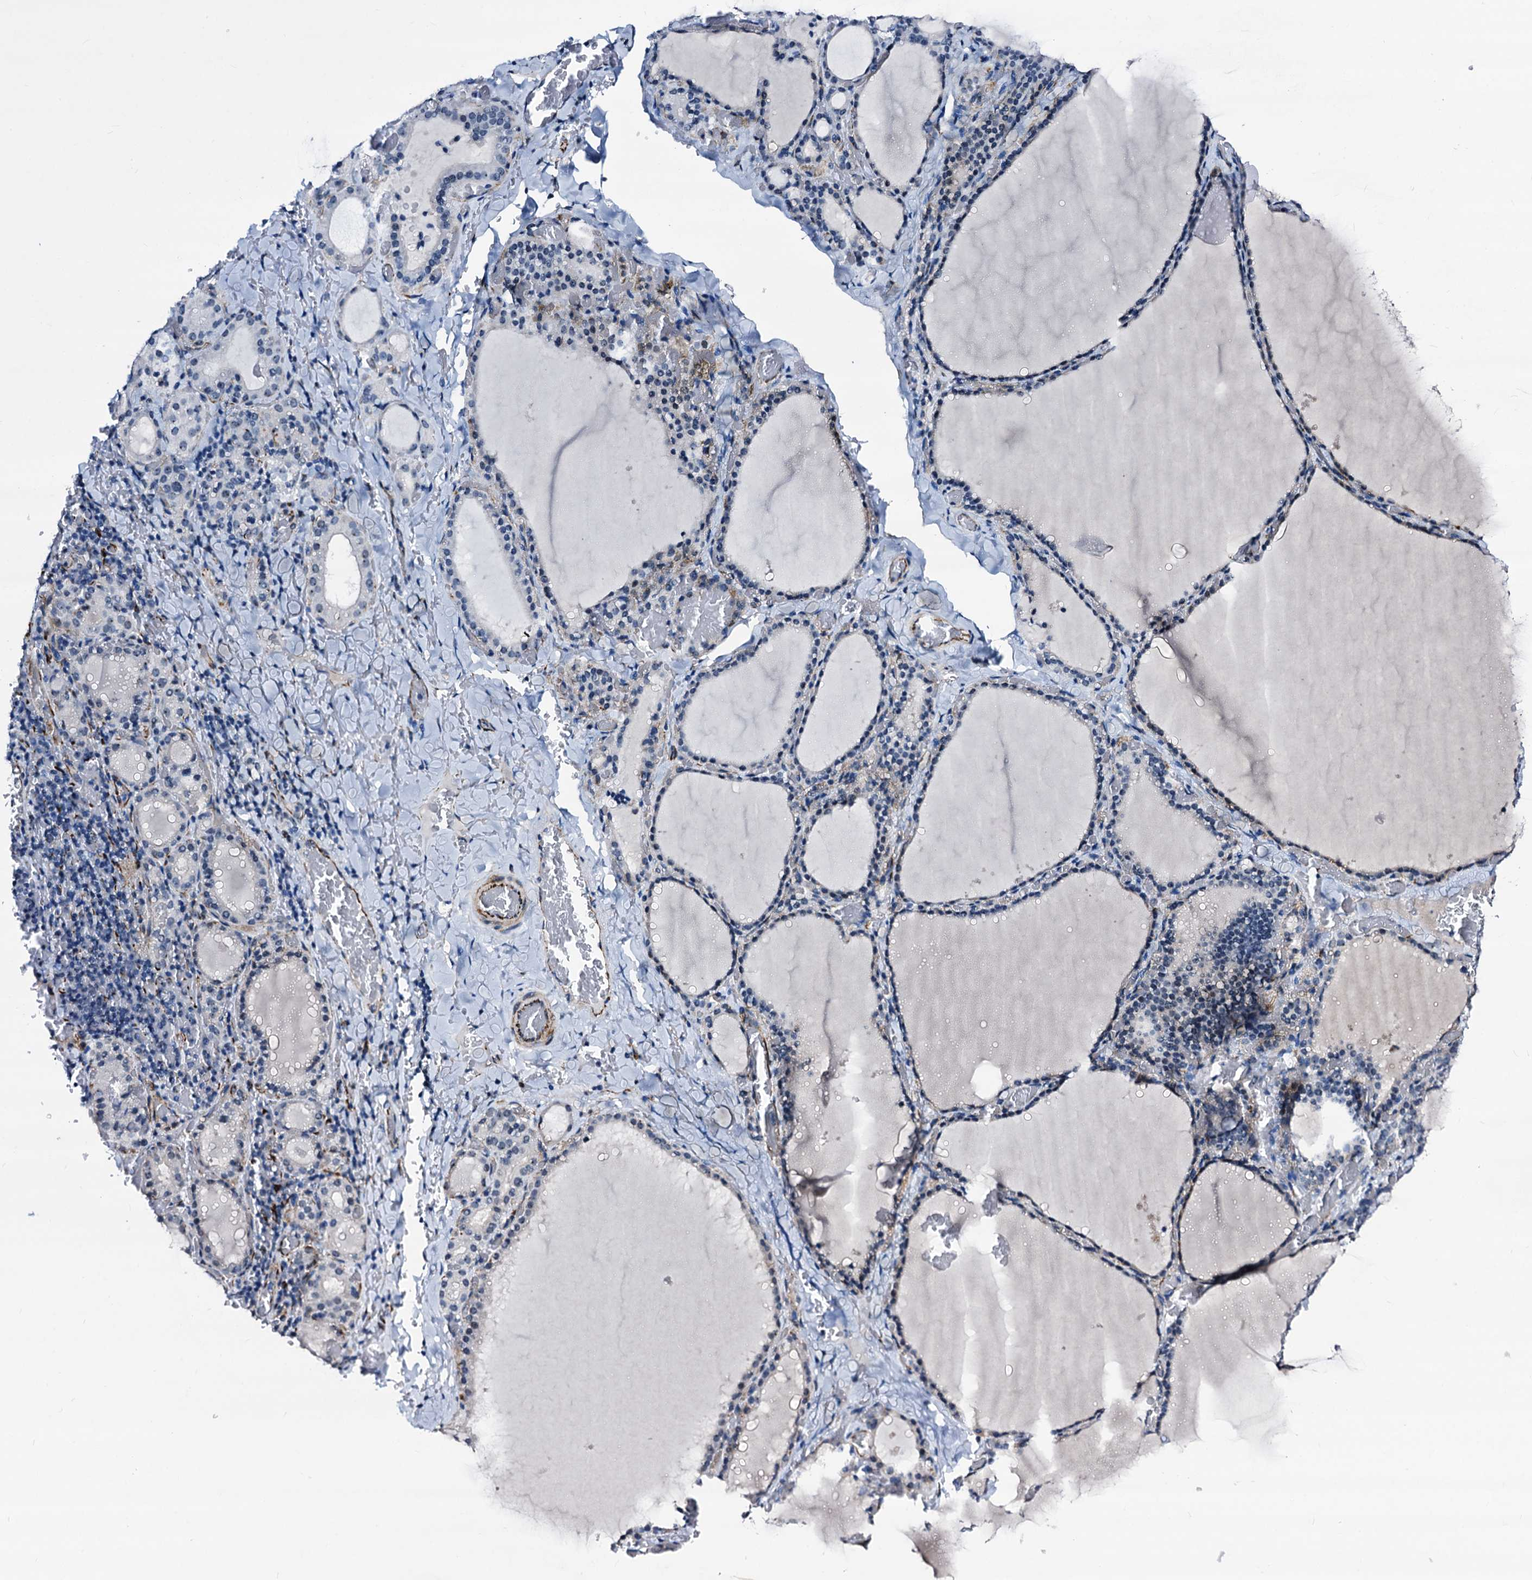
{"staining": {"intensity": "negative", "quantity": "none", "location": "none"}, "tissue": "thyroid gland", "cell_type": "Glandular cells", "image_type": "normal", "snomed": [{"axis": "morphology", "description": "Normal tissue, NOS"}, {"axis": "topography", "description": "Thyroid gland"}], "caption": "This is a histopathology image of immunohistochemistry (IHC) staining of normal thyroid gland, which shows no staining in glandular cells.", "gene": "EMG1", "patient": {"sex": "female", "age": 39}}